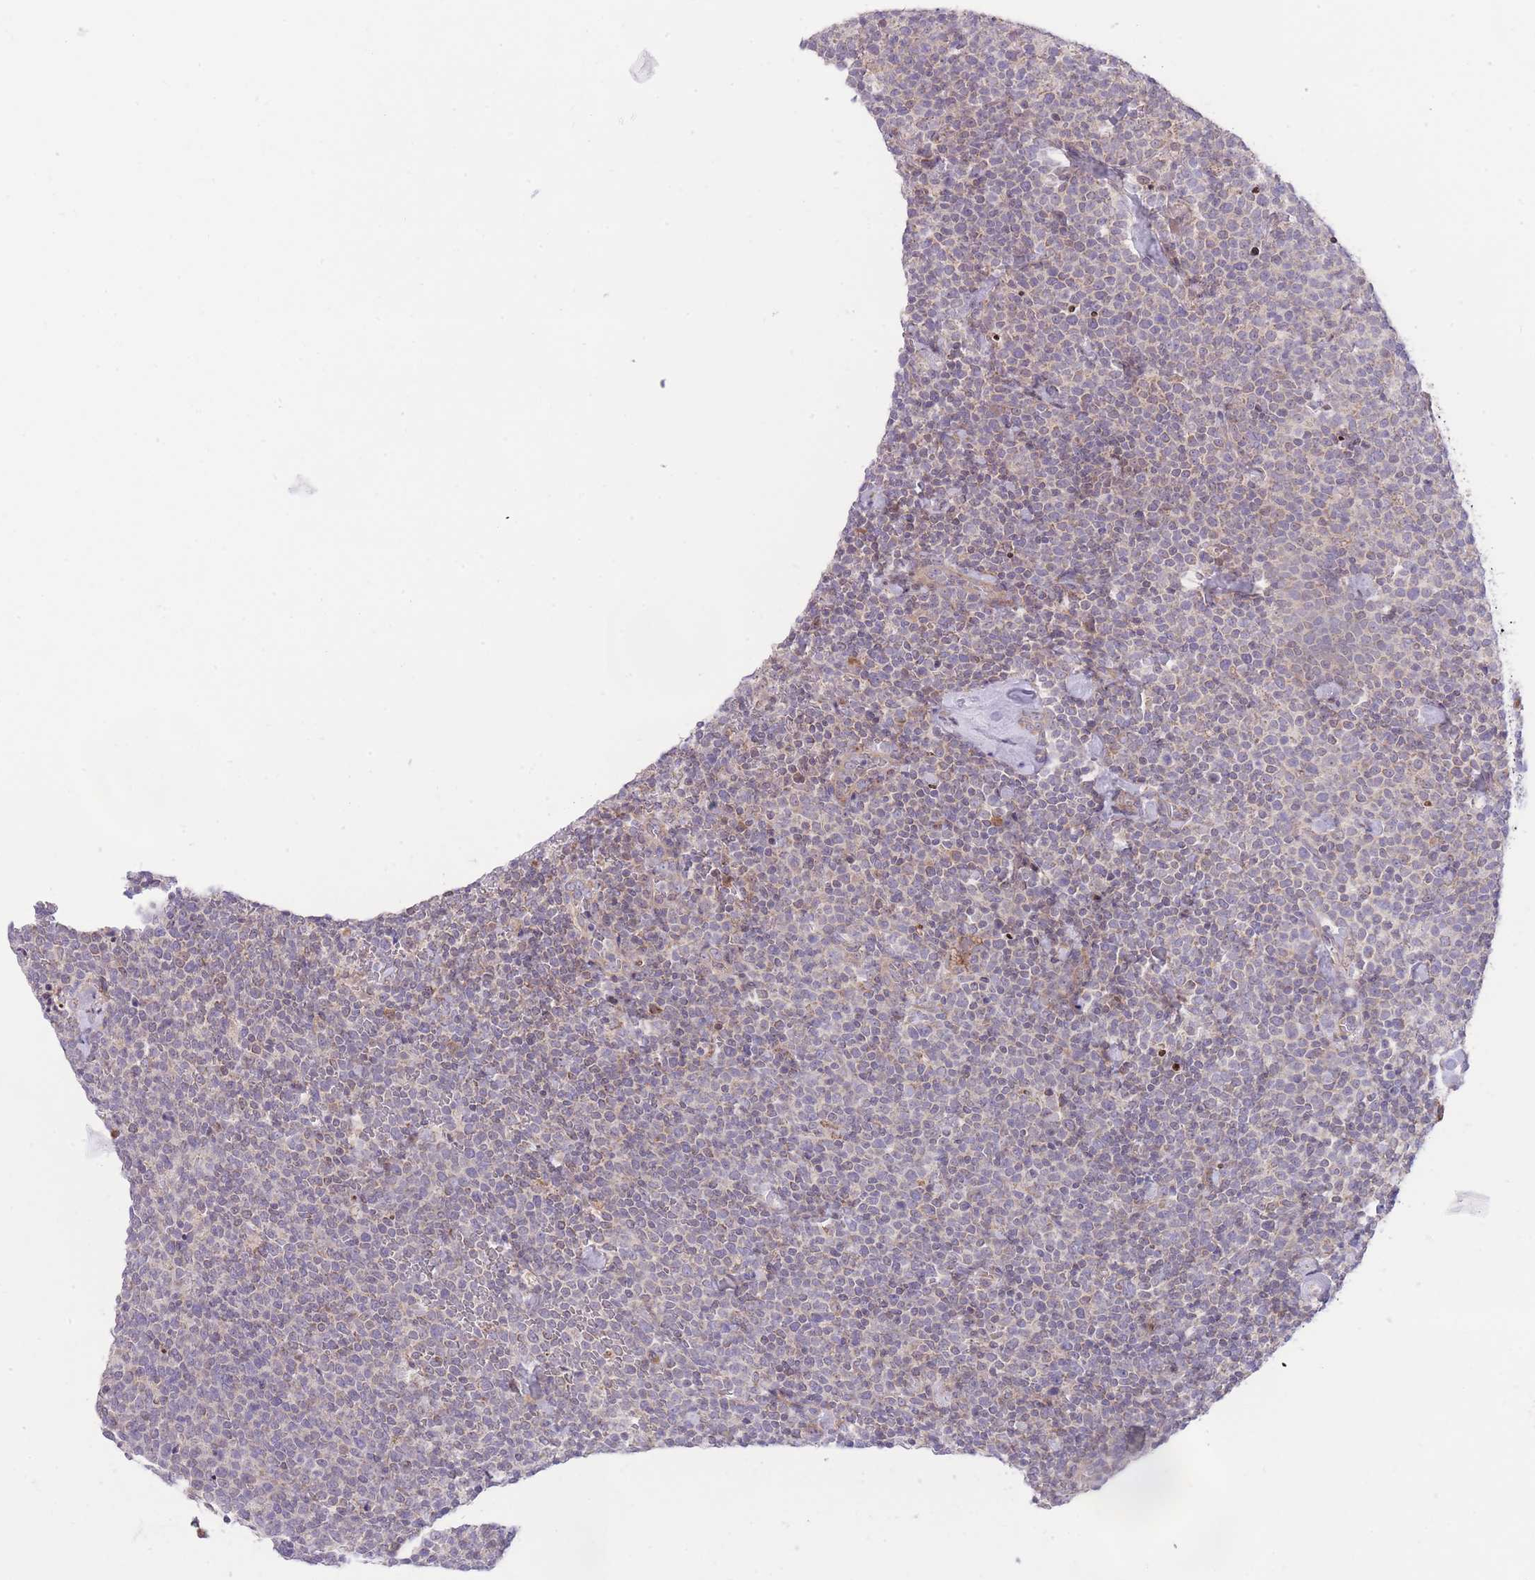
{"staining": {"intensity": "negative", "quantity": "none", "location": "none"}, "tissue": "lymphoma", "cell_type": "Tumor cells", "image_type": "cancer", "snomed": [{"axis": "morphology", "description": "Malignant lymphoma, non-Hodgkin's type, High grade"}, {"axis": "topography", "description": "Lymph node"}], "caption": "Immunohistochemistry photomicrograph of neoplastic tissue: human lymphoma stained with DAB shows no significant protein staining in tumor cells. (Stains: DAB IHC with hematoxylin counter stain, Microscopy: brightfield microscopy at high magnification).", "gene": "BOLA2B", "patient": {"sex": "male", "age": 61}}